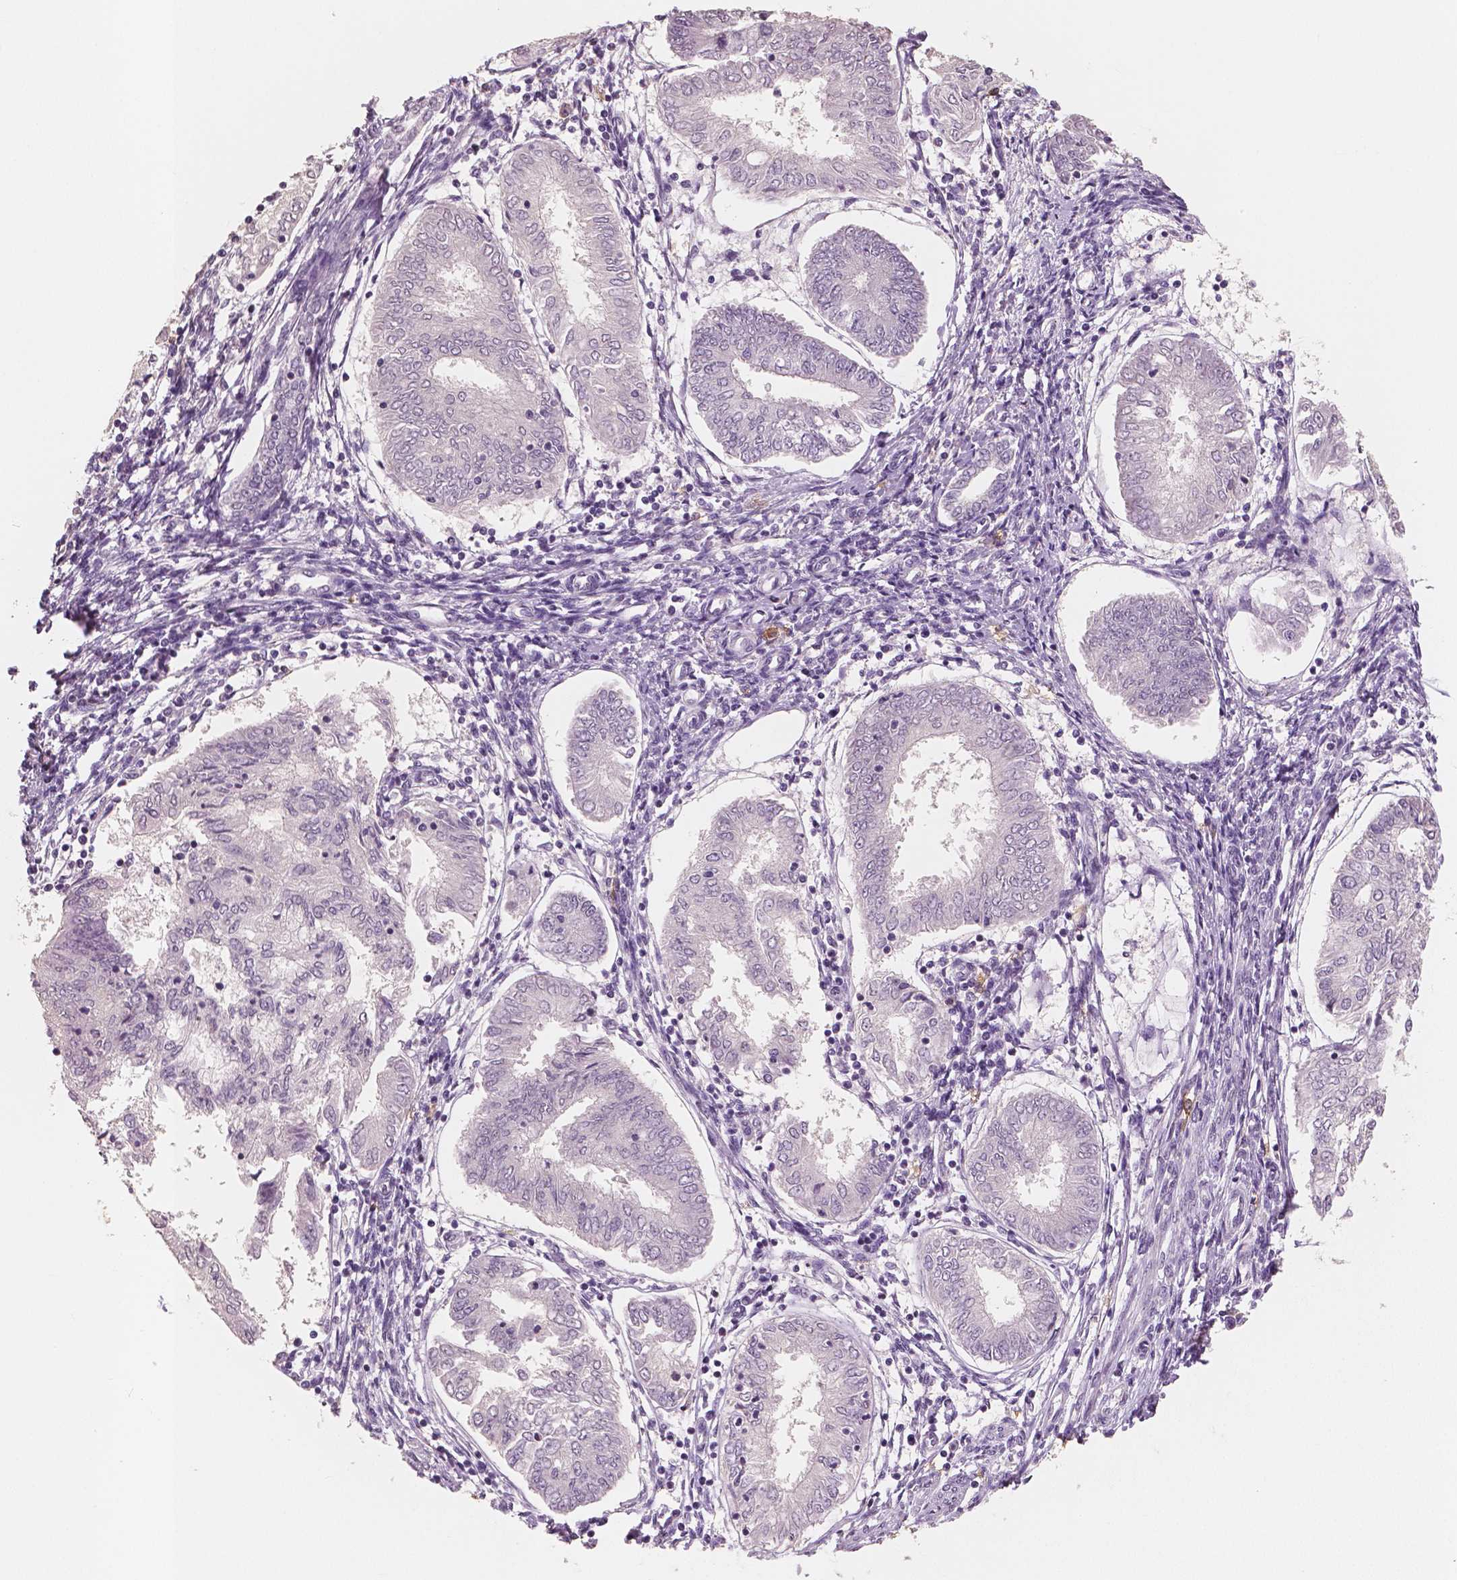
{"staining": {"intensity": "negative", "quantity": "none", "location": "none"}, "tissue": "endometrial cancer", "cell_type": "Tumor cells", "image_type": "cancer", "snomed": [{"axis": "morphology", "description": "Adenocarcinoma, NOS"}, {"axis": "topography", "description": "Endometrium"}], "caption": "High magnification brightfield microscopy of endometrial cancer stained with DAB (brown) and counterstained with hematoxylin (blue): tumor cells show no significant positivity.", "gene": "KIT", "patient": {"sex": "female", "age": 68}}